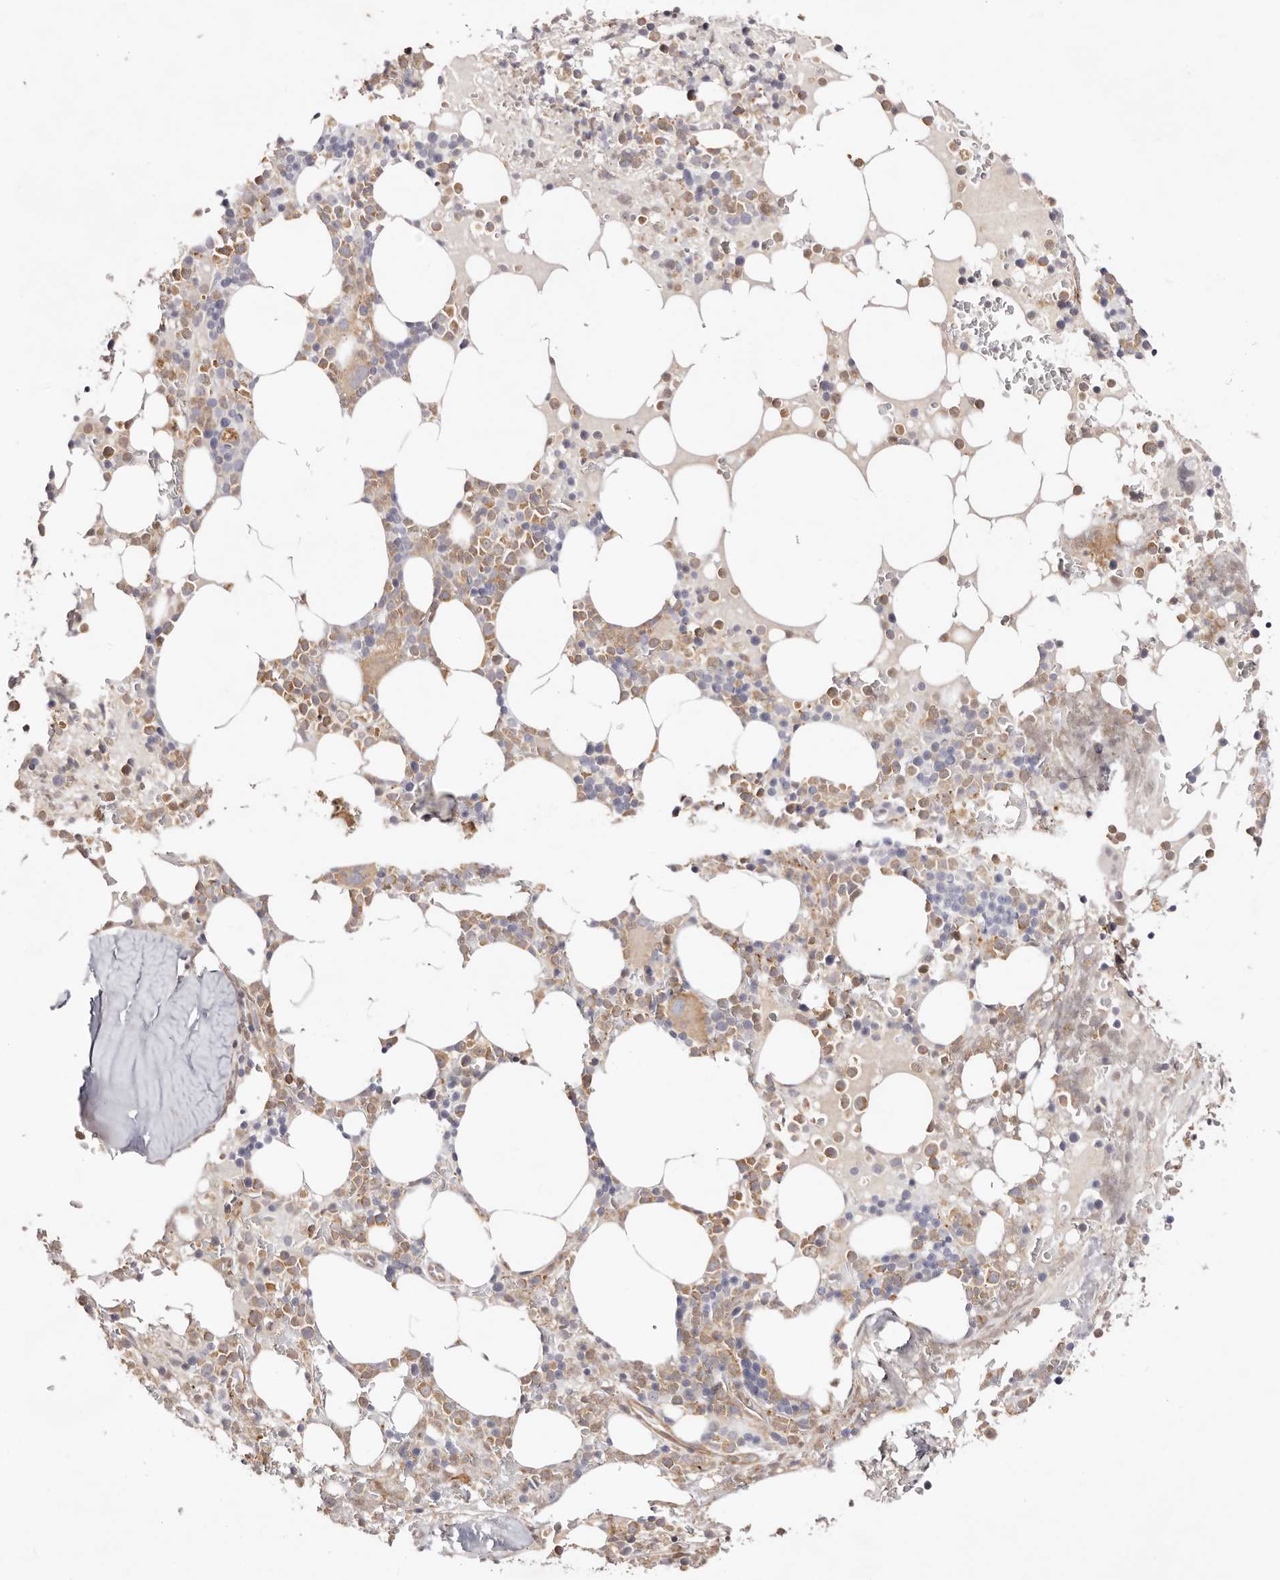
{"staining": {"intensity": "moderate", "quantity": ">75%", "location": "cytoplasmic/membranous"}, "tissue": "bone marrow", "cell_type": "Hematopoietic cells", "image_type": "normal", "snomed": [{"axis": "morphology", "description": "Normal tissue, NOS"}, {"axis": "topography", "description": "Bone marrow"}], "caption": "Moderate cytoplasmic/membranous staining is present in approximately >75% of hematopoietic cells in unremarkable bone marrow.", "gene": "SLC35B2", "patient": {"sex": "male", "age": 58}}